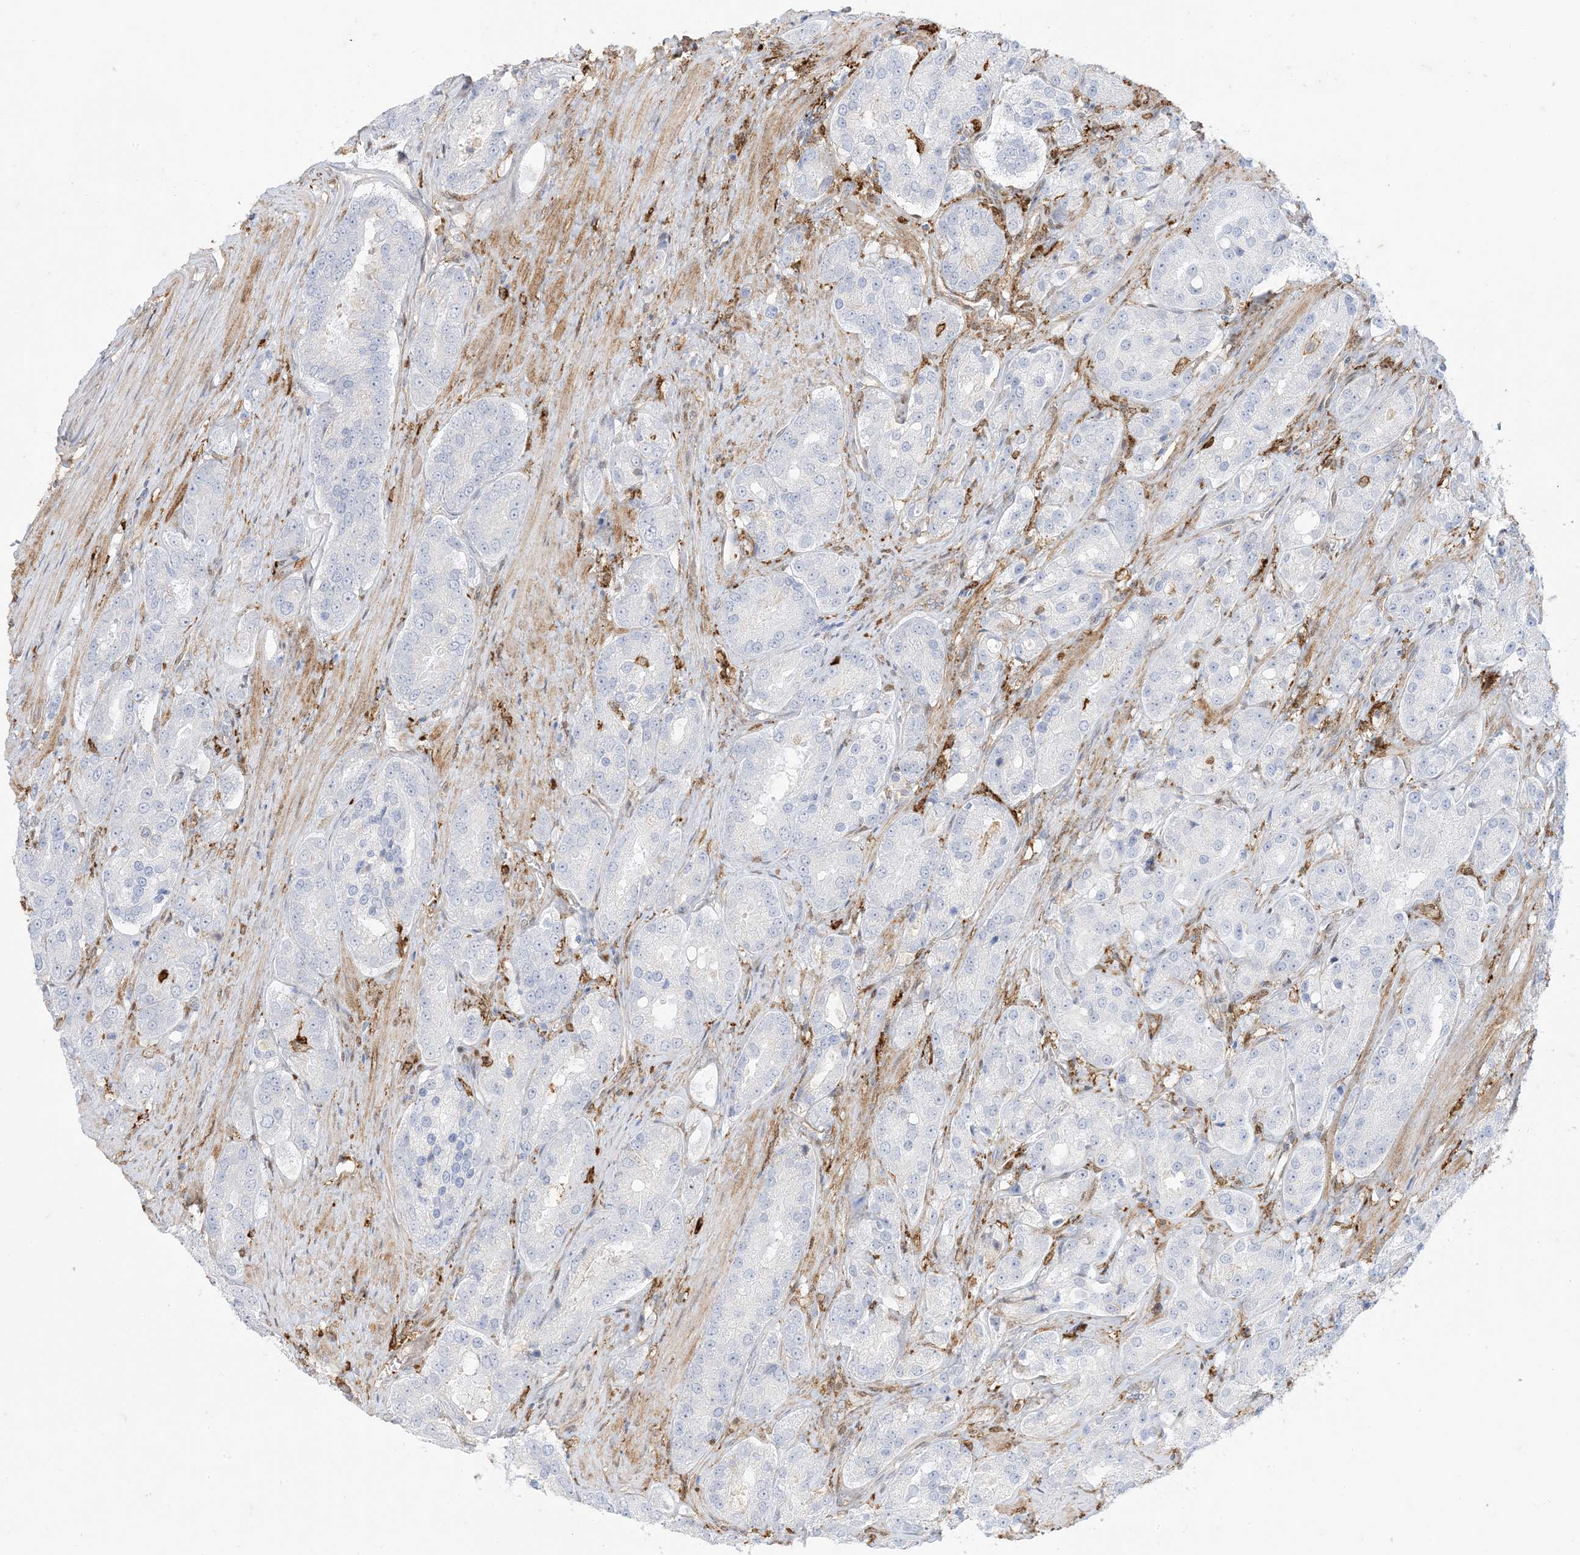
{"staining": {"intensity": "negative", "quantity": "none", "location": "none"}, "tissue": "prostate cancer", "cell_type": "Tumor cells", "image_type": "cancer", "snomed": [{"axis": "morphology", "description": "Adenocarcinoma, High grade"}, {"axis": "topography", "description": "Prostate"}], "caption": "A photomicrograph of prostate cancer (adenocarcinoma (high-grade)) stained for a protein demonstrates no brown staining in tumor cells. (DAB immunohistochemistry with hematoxylin counter stain).", "gene": "GSN", "patient": {"sex": "male", "age": 60}}